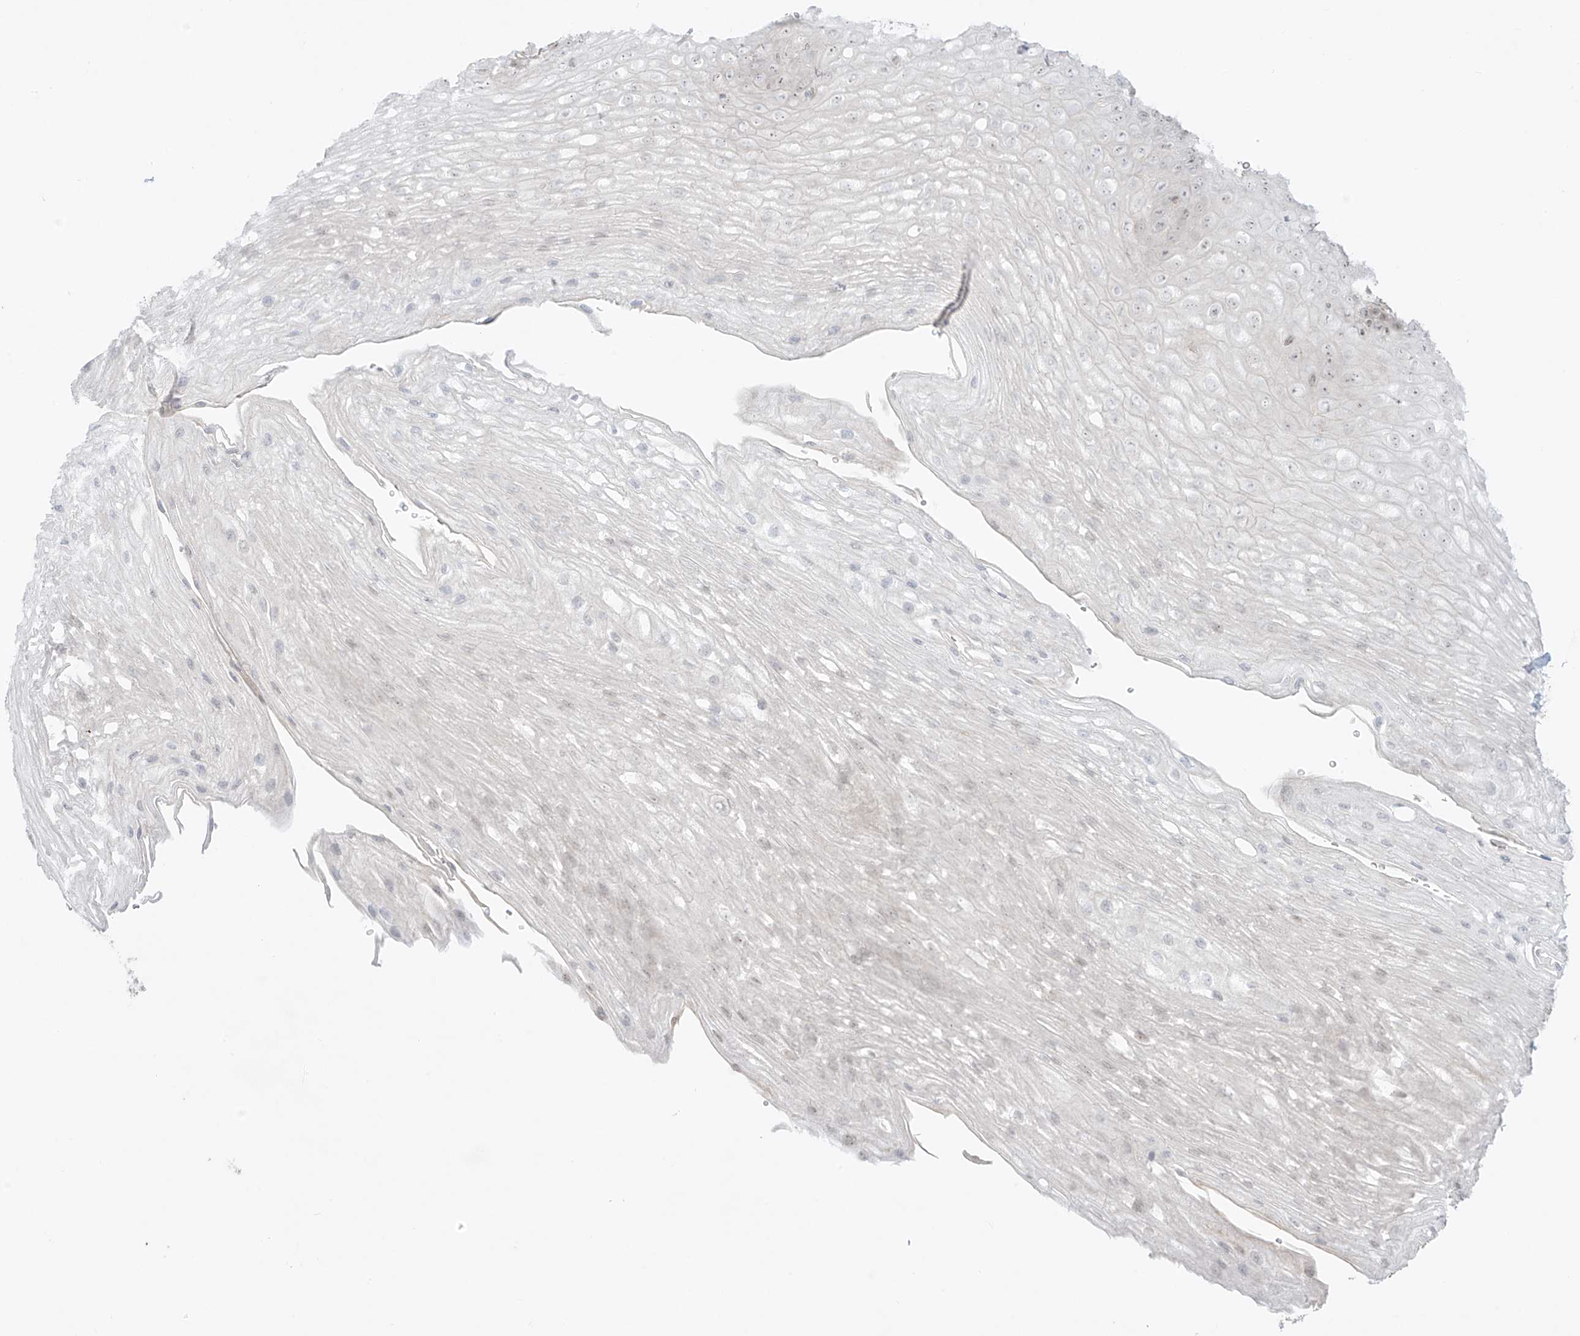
{"staining": {"intensity": "moderate", "quantity": "<25%", "location": "nuclear"}, "tissue": "esophagus", "cell_type": "Squamous epithelial cells", "image_type": "normal", "snomed": [{"axis": "morphology", "description": "Normal tissue, NOS"}, {"axis": "topography", "description": "Esophagus"}], "caption": "A low amount of moderate nuclear staining is appreciated in approximately <25% of squamous epithelial cells in normal esophagus.", "gene": "ZNF512", "patient": {"sex": "female", "age": 66}}